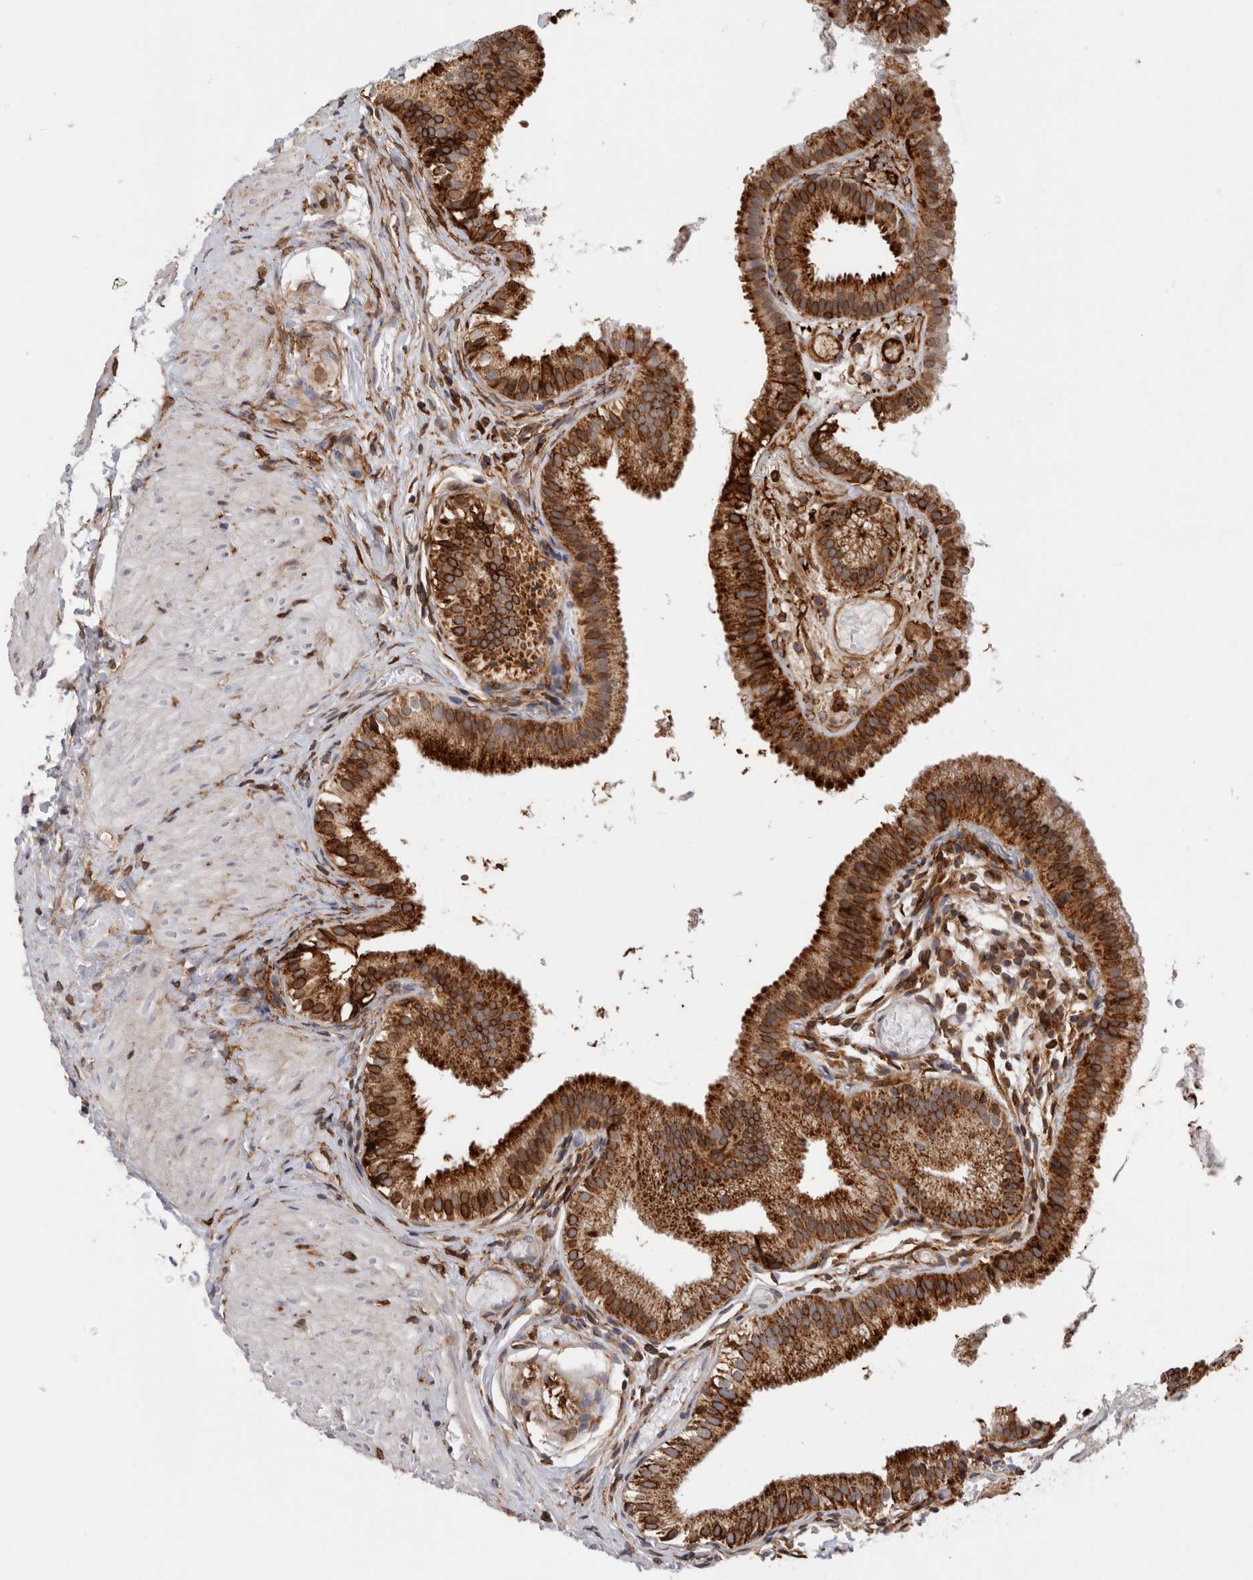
{"staining": {"intensity": "strong", "quantity": ">75%", "location": "cytoplasmic/membranous"}, "tissue": "gallbladder", "cell_type": "Glandular cells", "image_type": "normal", "snomed": [{"axis": "morphology", "description": "Normal tissue, NOS"}, {"axis": "topography", "description": "Gallbladder"}], "caption": "Protein staining shows strong cytoplasmic/membranous staining in about >75% of glandular cells in normal gallbladder. (brown staining indicates protein expression, while blue staining denotes nuclei).", "gene": "CCDC88B", "patient": {"sex": "female", "age": 26}}